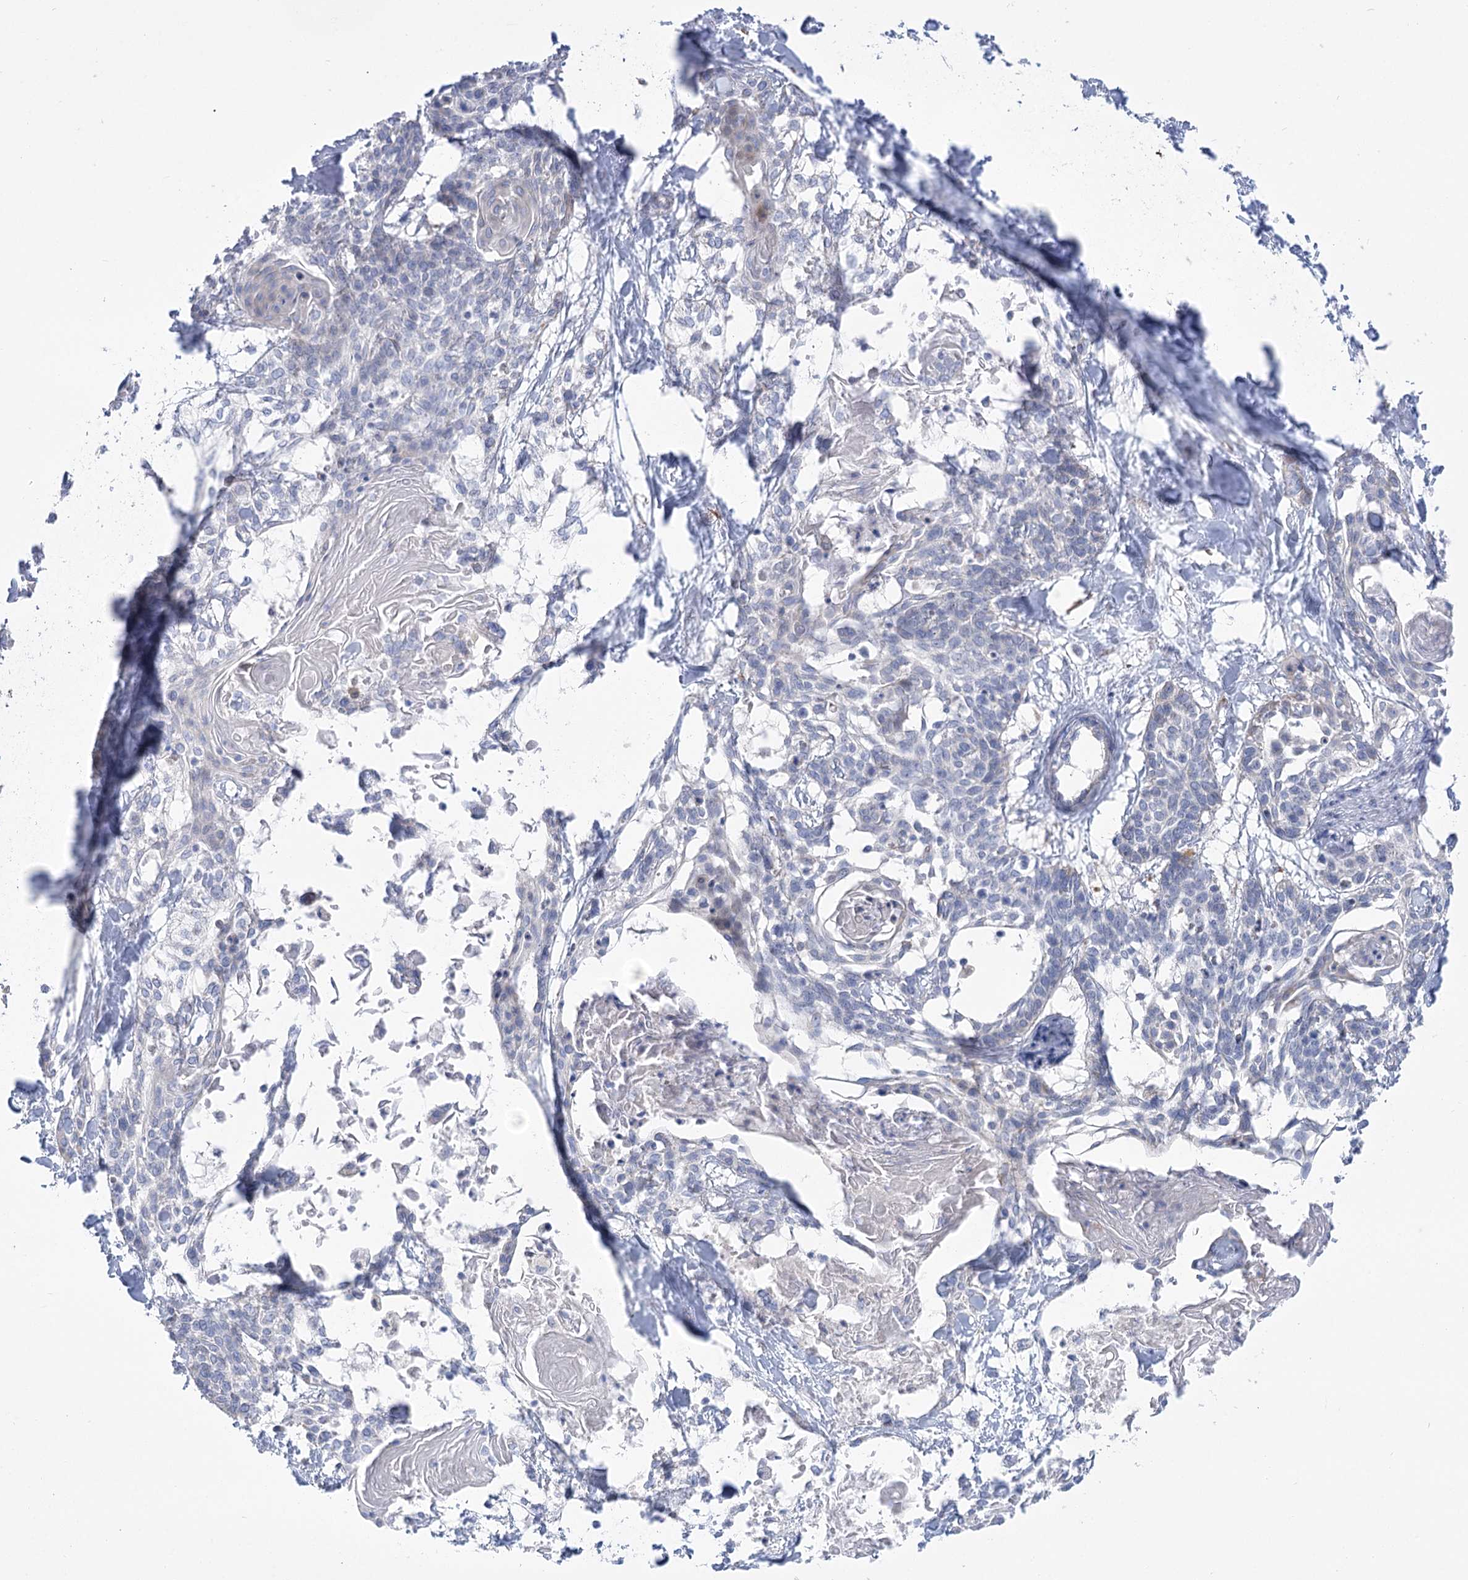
{"staining": {"intensity": "negative", "quantity": "none", "location": "none"}, "tissue": "cervical cancer", "cell_type": "Tumor cells", "image_type": "cancer", "snomed": [{"axis": "morphology", "description": "Squamous cell carcinoma, NOS"}, {"axis": "topography", "description": "Cervix"}], "caption": "Protein analysis of squamous cell carcinoma (cervical) exhibits no significant expression in tumor cells.", "gene": "SIAE", "patient": {"sex": "female", "age": 57}}